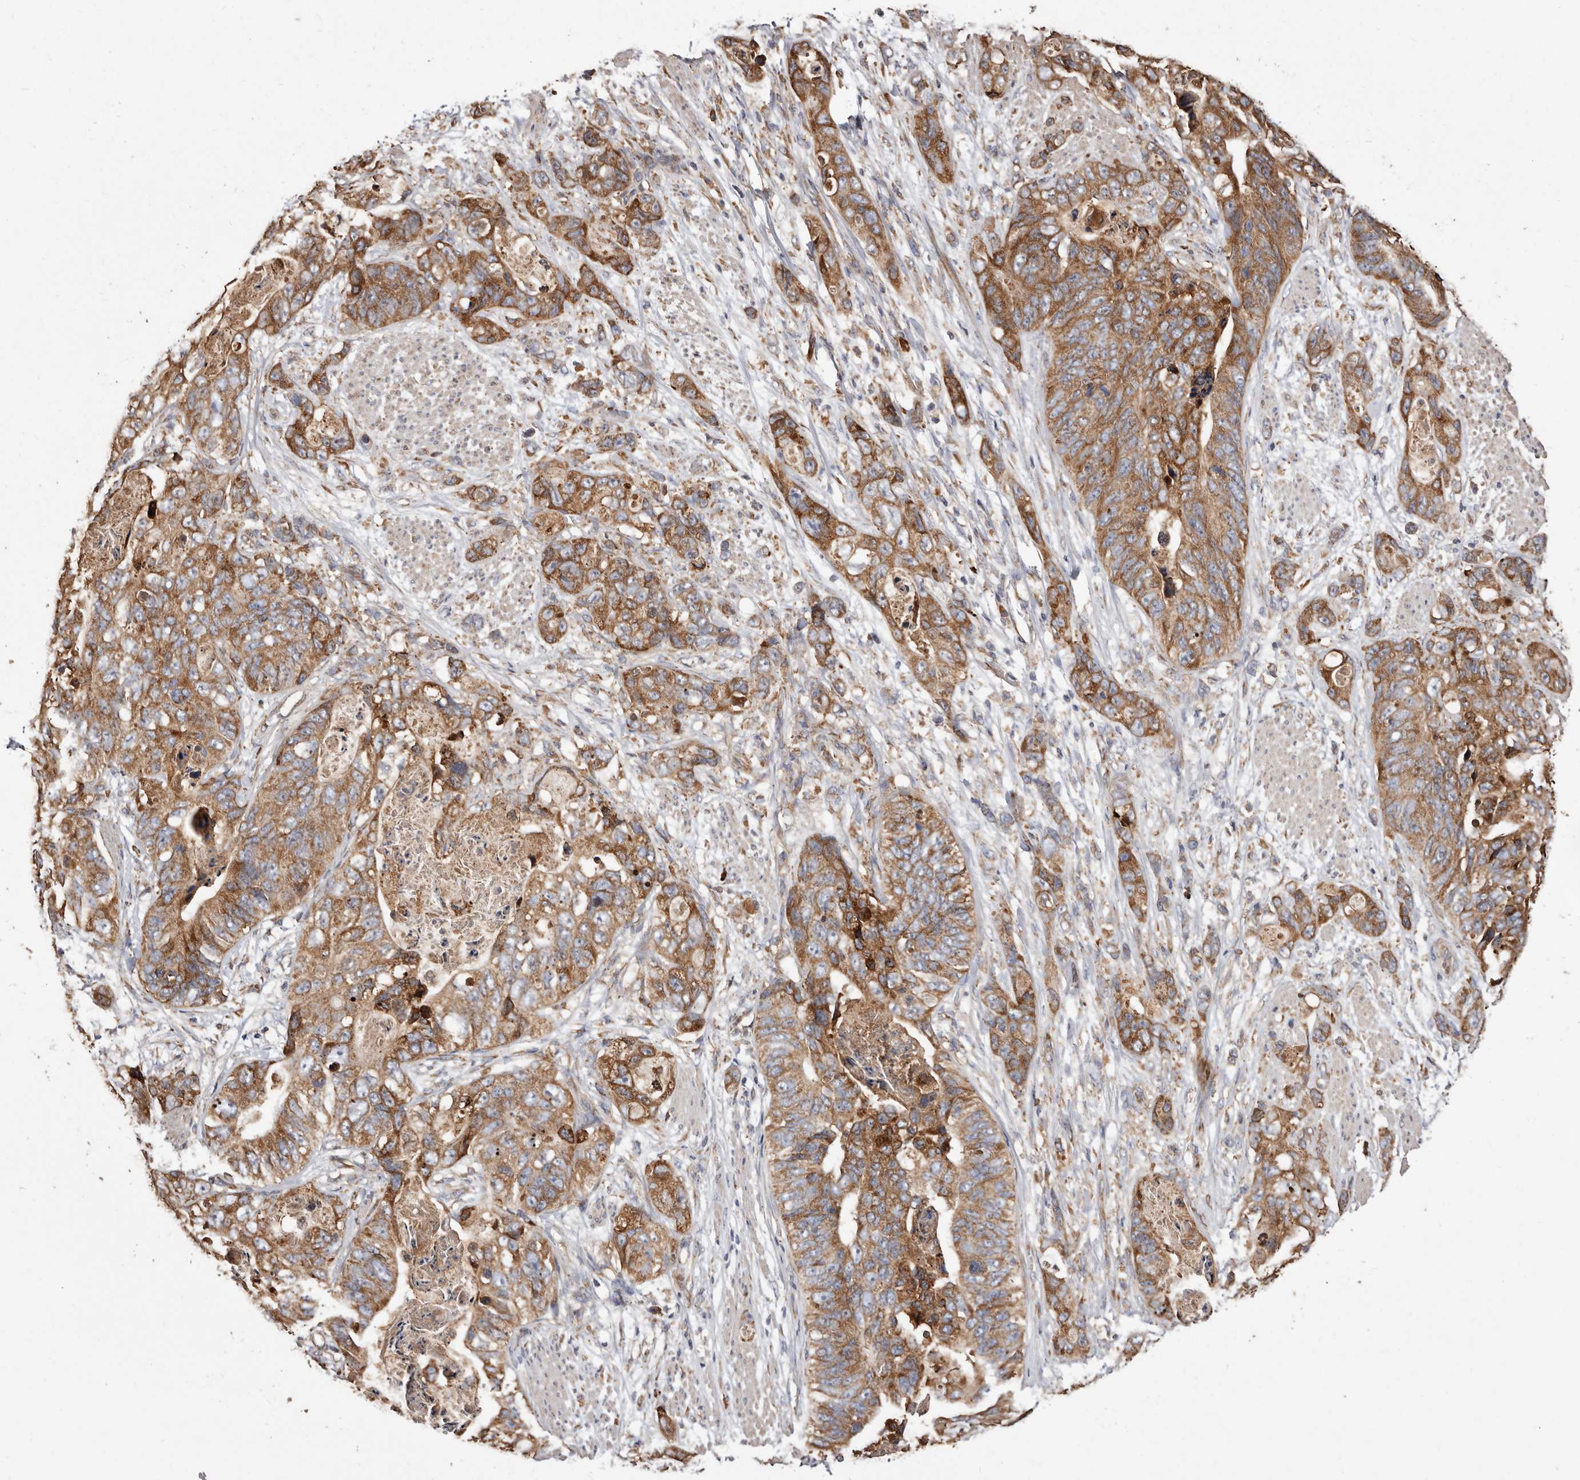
{"staining": {"intensity": "moderate", "quantity": ">75%", "location": "cytoplasmic/membranous"}, "tissue": "stomach cancer", "cell_type": "Tumor cells", "image_type": "cancer", "snomed": [{"axis": "morphology", "description": "Adenocarcinoma, NOS"}, {"axis": "topography", "description": "Stomach"}], "caption": "About >75% of tumor cells in stomach cancer (adenocarcinoma) exhibit moderate cytoplasmic/membranous protein expression as visualized by brown immunohistochemical staining.", "gene": "STEAP2", "patient": {"sex": "female", "age": 89}}